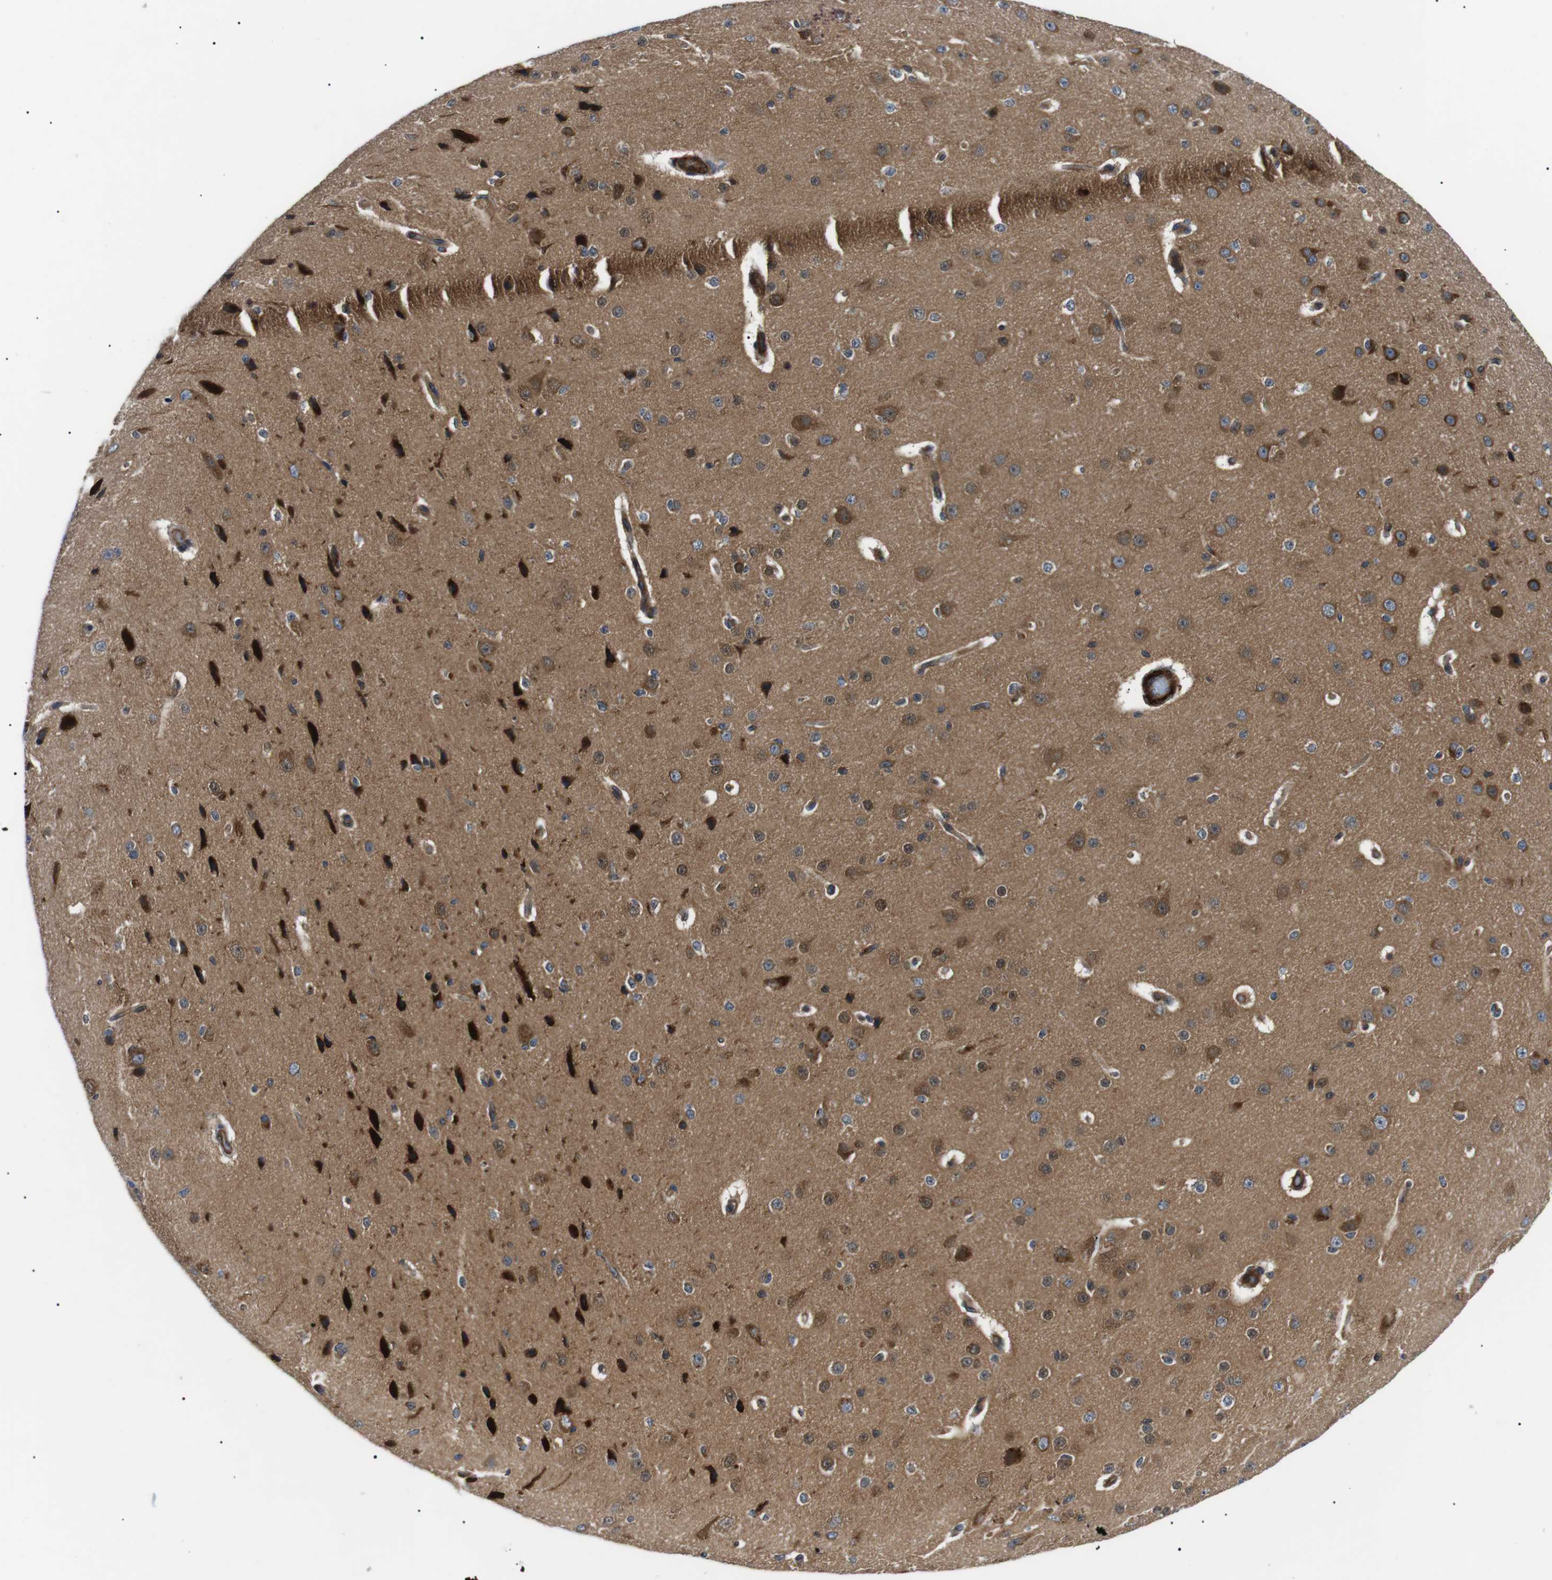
{"staining": {"intensity": "moderate", "quantity": ">75%", "location": "cytoplasmic/membranous"}, "tissue": "cerebral cortex", "cell_type": "Endothelial cells", "image_type": "normal", "snomed": [{"axis": "morphology", "description": "Normal tissue, NOS"}, {"axis": "morphology", "description": "Developmental malformation"}, {"axis": "topography", "description": "Cerebral cortex"}], "caption": "A photomicrograph showing moderate cytoplasmic/membranous staining in about >75% of endothelial cells in benign cerebral cortex, as visualized by brown immunohistochemical staining.", "gene": "DIPK1A", "patient": {"sex": "female", "age": 30}}